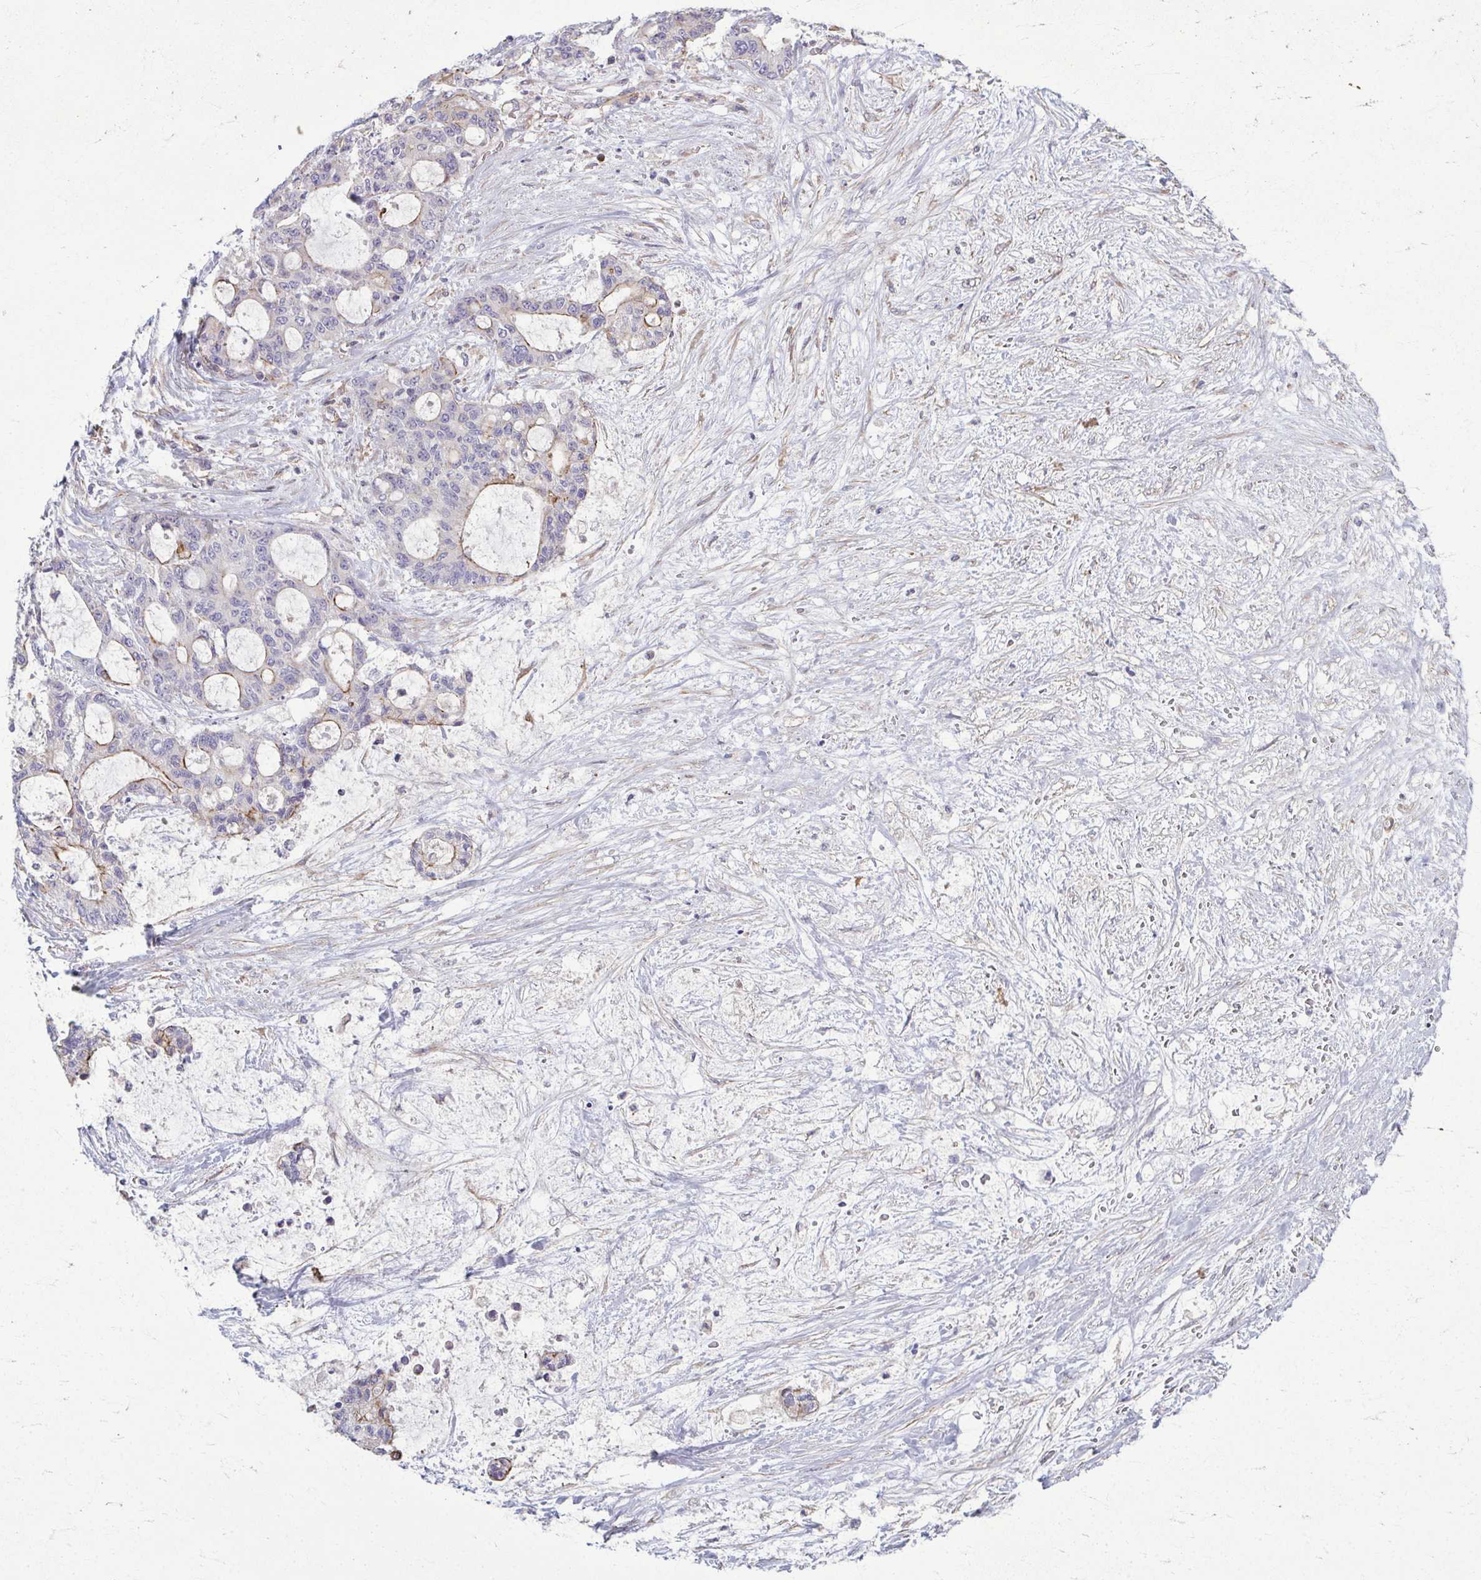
{"staining": {"intensity": "weak", "quantity": "<25%", "location": "cytoplasmic/membranous"}, "tissue": "liver cancer", "cell_type": "Tumor cells", "image_type": "cancer", "snomed": [{"axis": "morphology", "description": "Normal tissue, NOS"}, {"axis": "morphology", "description": "Cholangiocarcinoma"}, {"axis": "topography", "description": "Liver"}, {"axis": "topography", "description": "Peripheral nerve tissue"}], "caption": "The immunohistochemistry (IHC) photomicrograph has no significant expression in tumor cells of liver cancer (cholangiocarcinoma) tissue. (DAB (3,3'-diaminobenzidine) immunohistochemistry, high magnification).", "gene": "EID2B", "patient": {"sex": "female", "age": 73}}